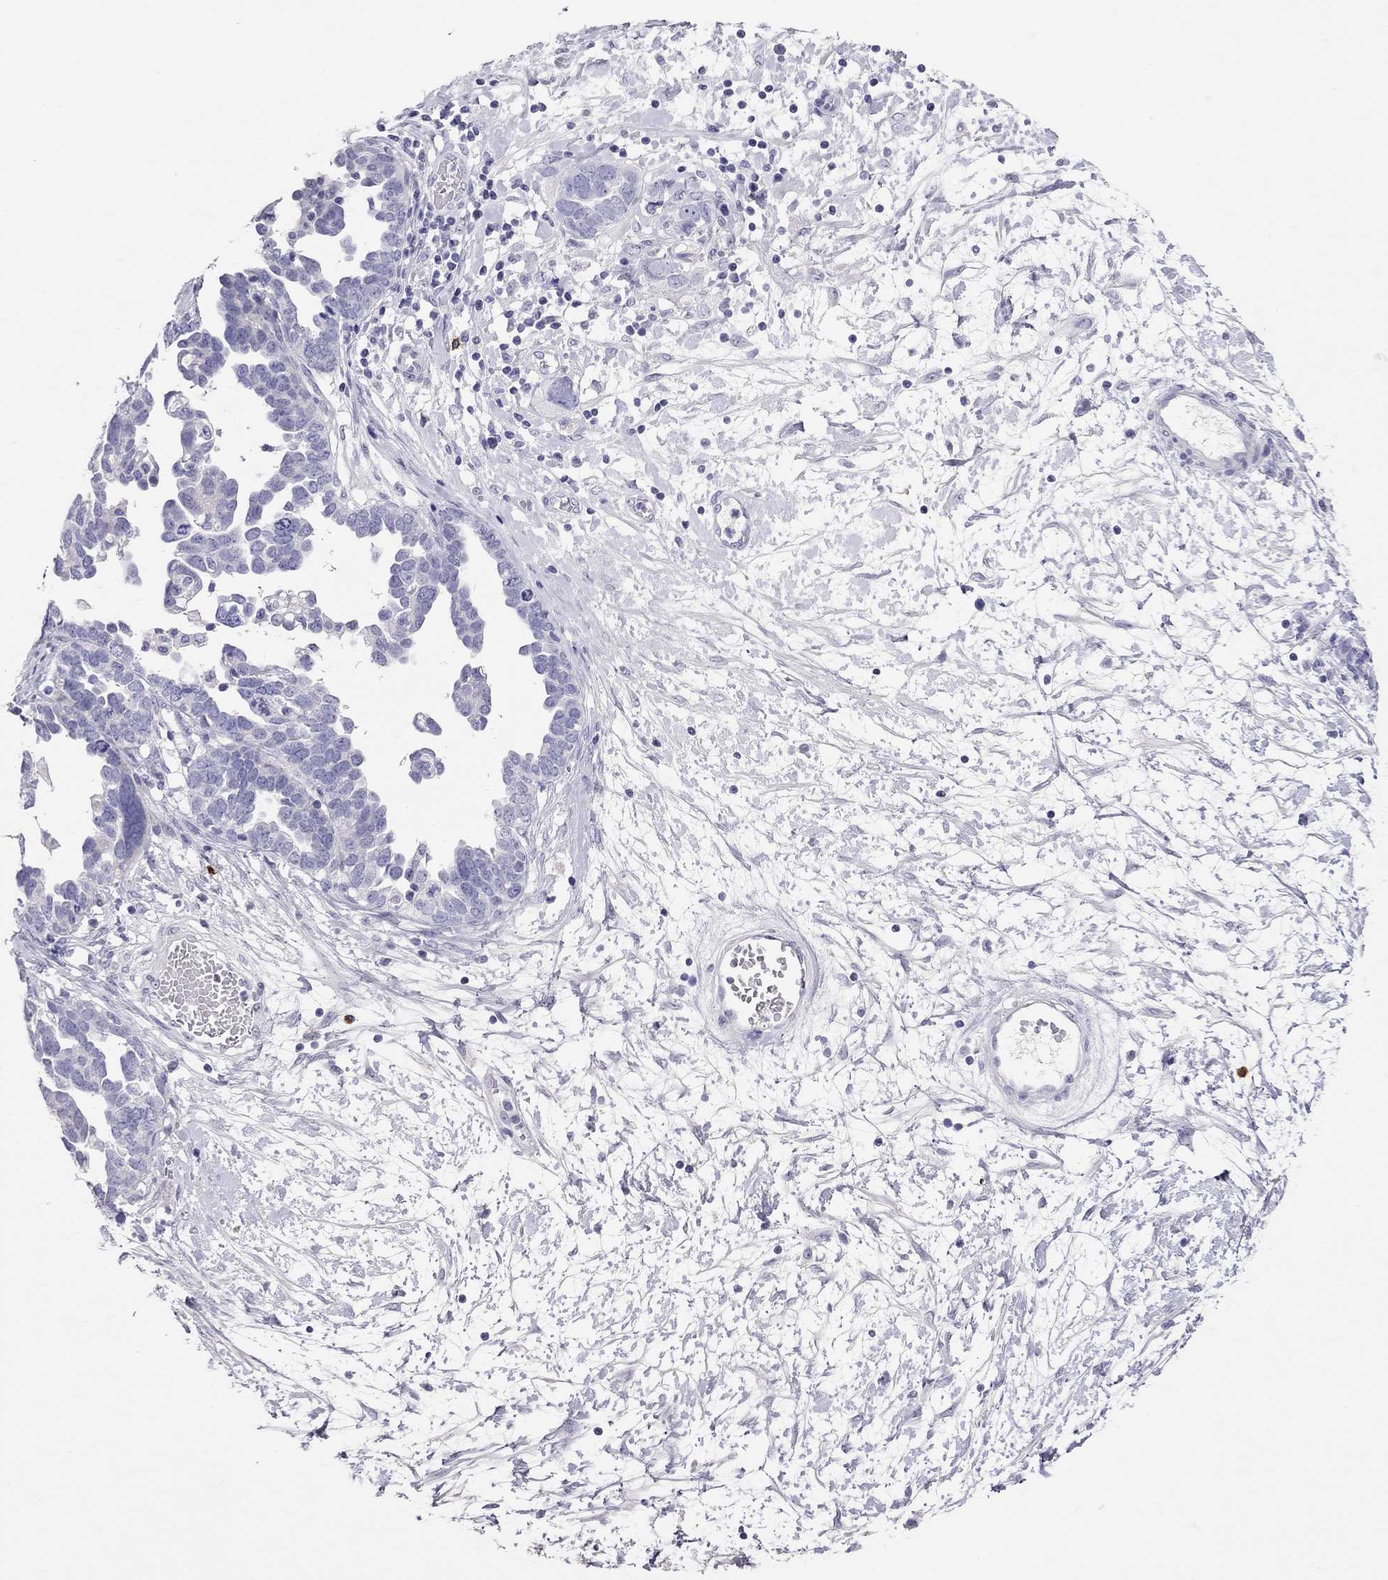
{"staining": {"intensity": "negative", "quantity": "none", "location": "none"}, "tissue": "ovarian cancer", "cell_type": "Tumor cells", "image_type": "cancer", "snomed": [{"axis": "morphology", "description": "Cystadenocarcinoma, serous, NOS"}, {"axis": "topography", "description": "Ovary"}], "caption": "Immunohistochemical staining of ovarian cancer (serous cystadenocarcinoma) exhibits no significant positivity in tumor cells.", "gene": "IL17REL", "patient": {"sex": "female", "age": 54}}